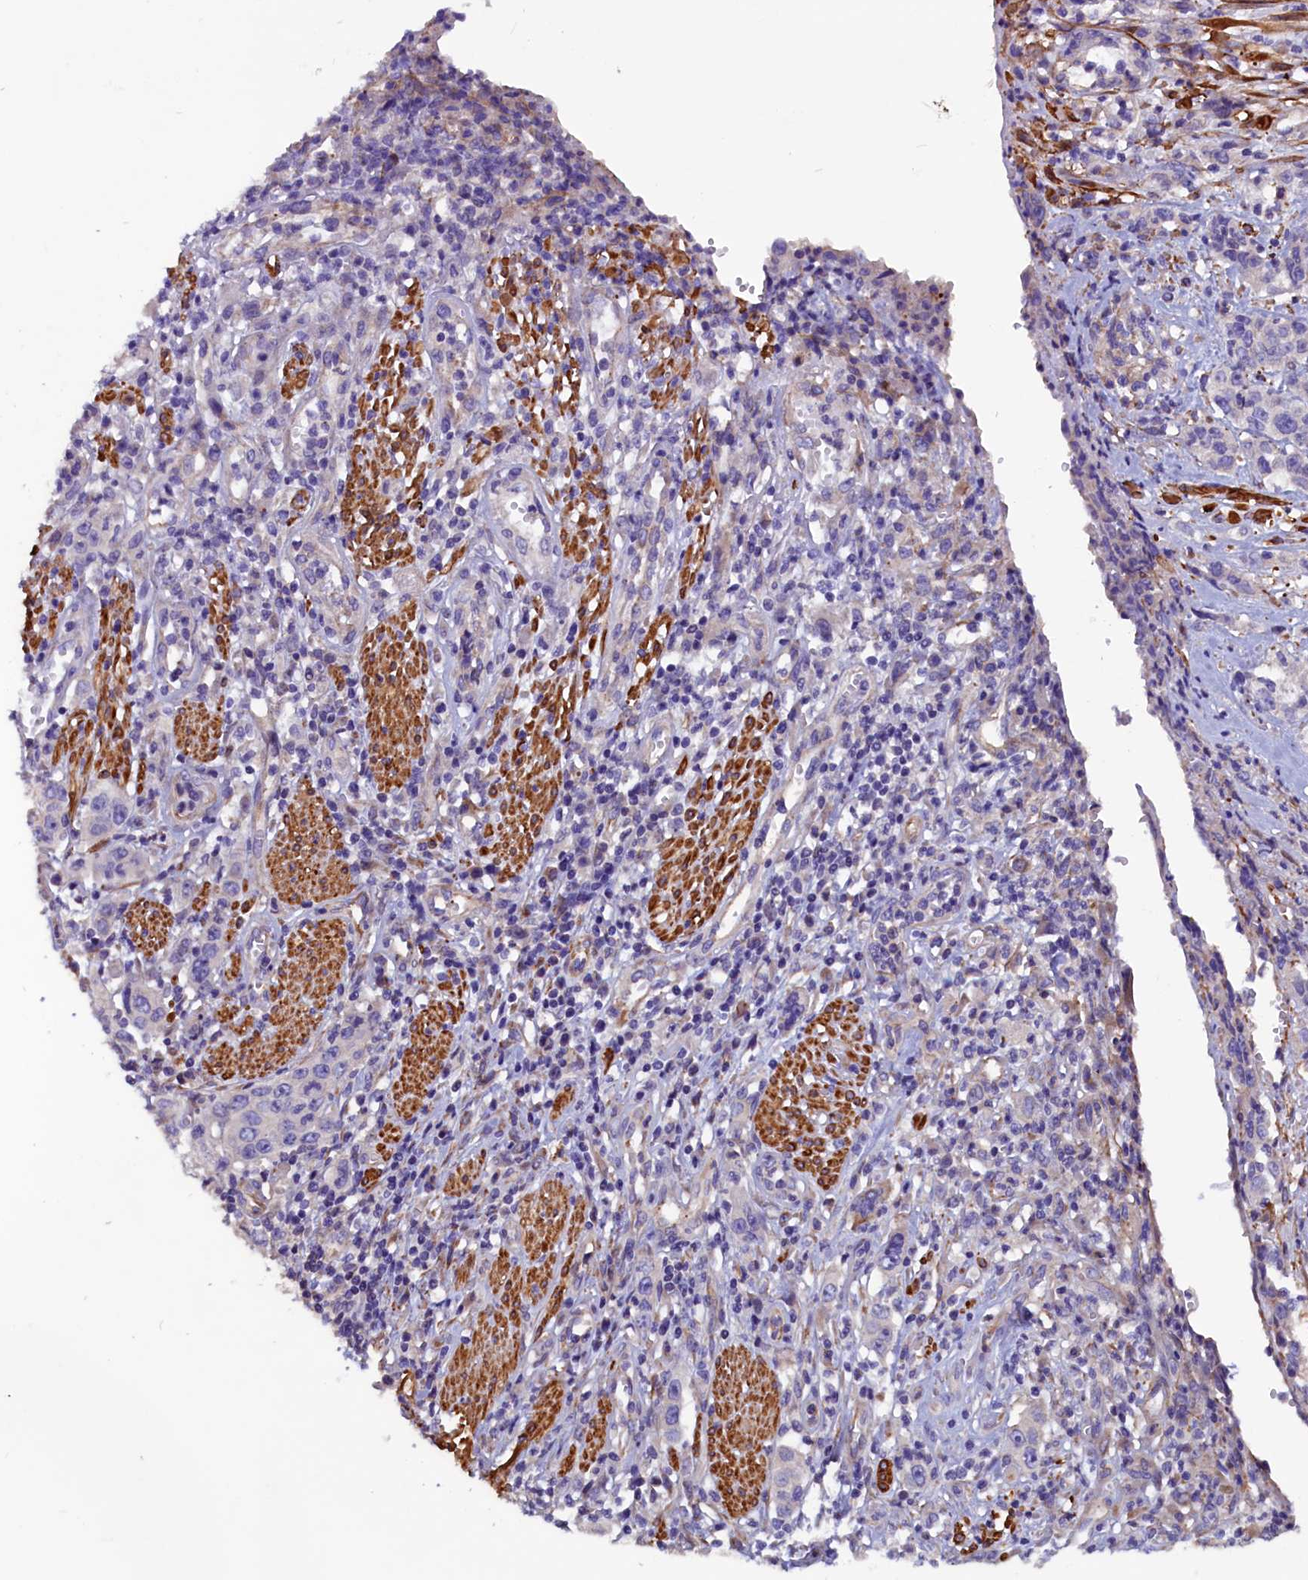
{"staining": {"intensity": "negative", "quantity": "none", "location": "none"}, "tissue": "stomach cancer", "cell_type": "Tumor cells", "image_type": "cancer", "snomed": [{"axis": "morphology", "description": "Adenocarcinoma, NOS"}, {"axis": "topography", "description": "Stomach, upper"}], "caption": "Immunohistochemistry micrograph of stomach cancer stained for a protein (brown), which reveals no expression in tumor cells. (DAB IHC visualized using brightfield microscopy, high magnification).", "gene": "ZNF749", "patient": {"sex": "male", "age": 62}}